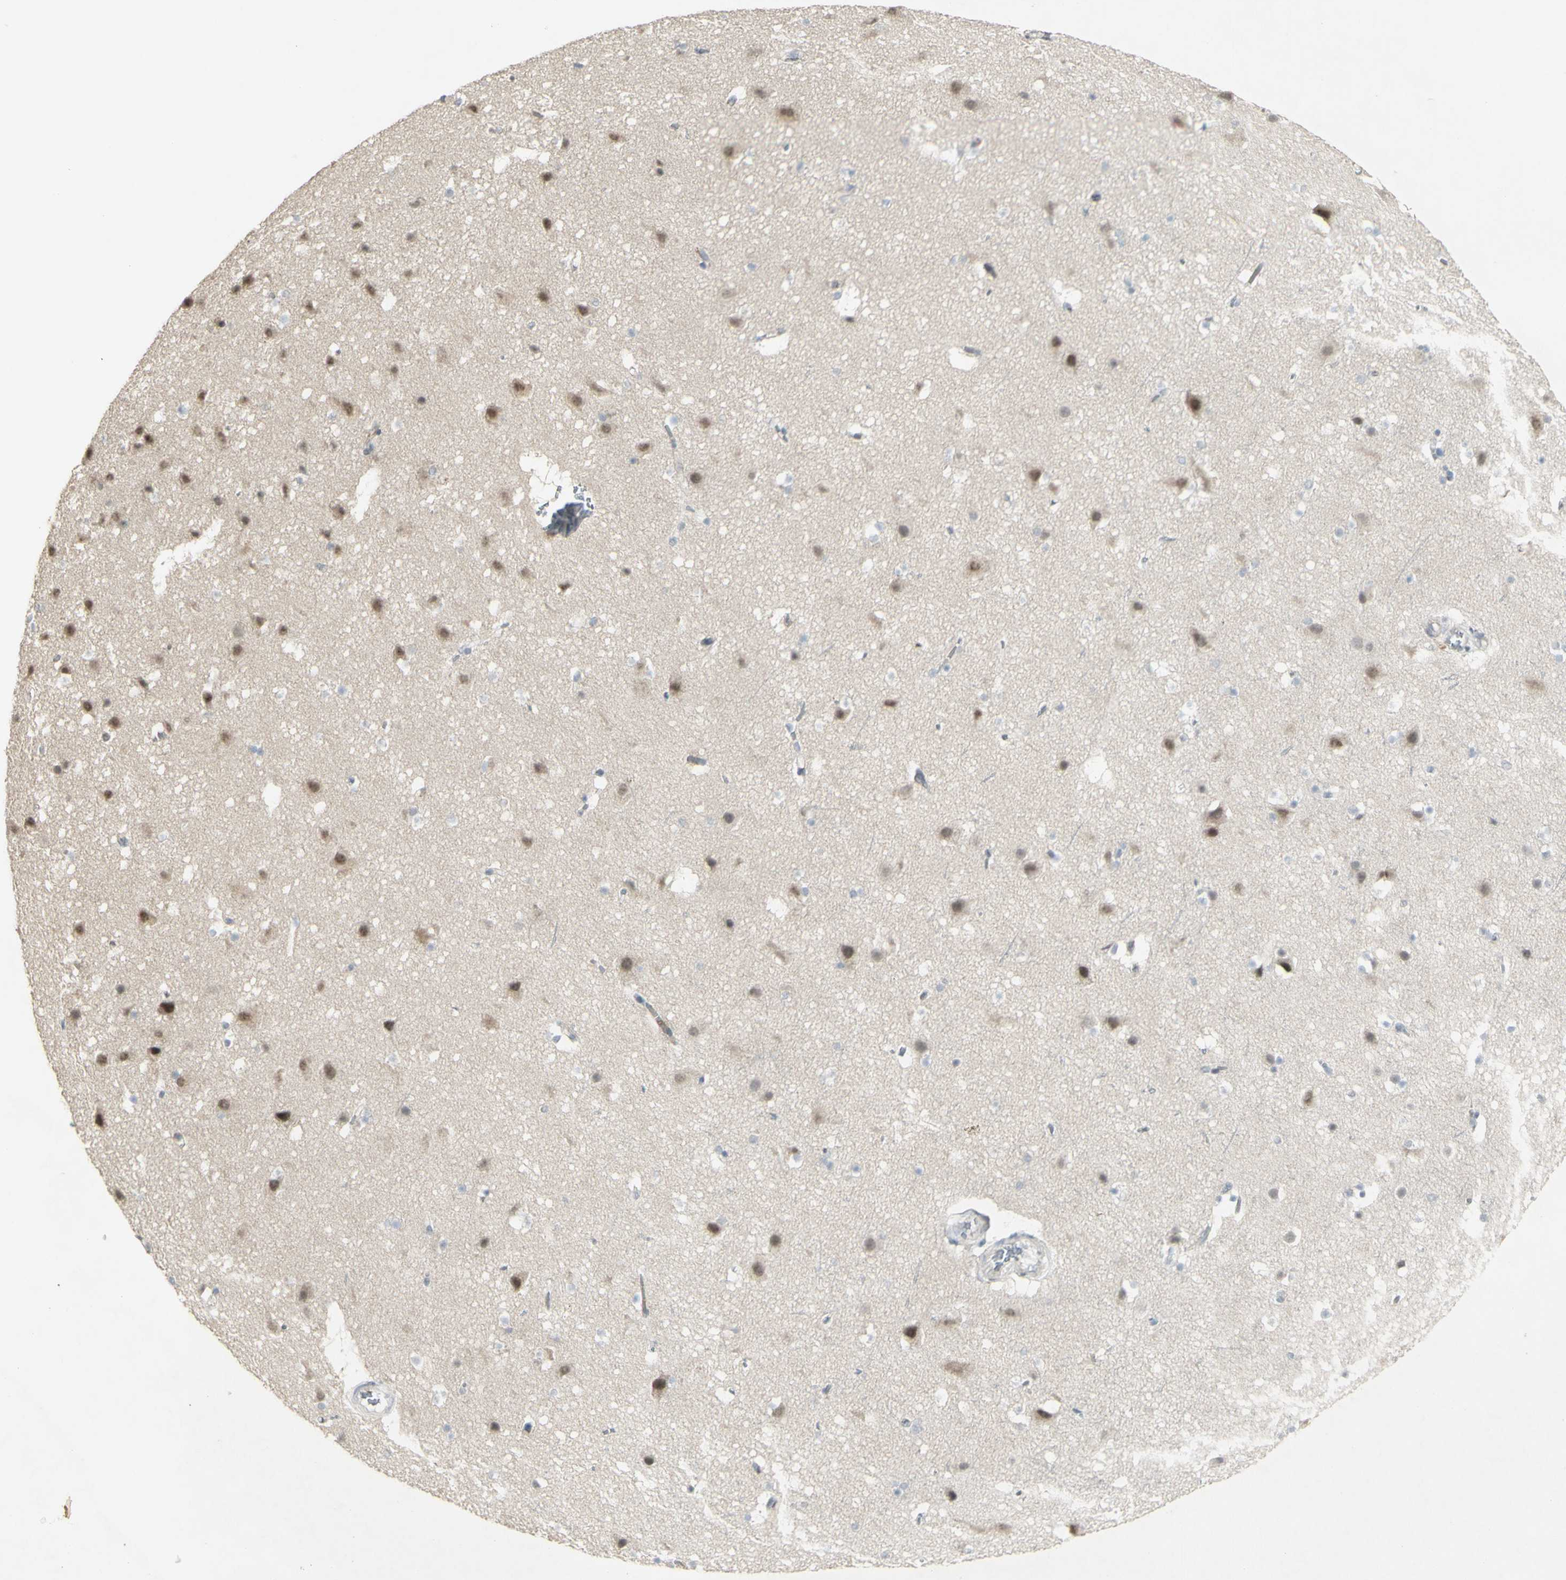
{"staining": {"intensity": "negative", "quantity": "none", "location": "none"}, "tissue": "cerebral cortex", "cell_type": "Endothelial cells", "image_type": "normal", "snomed": [{"axis": "morphology", "description": "Normal tissue, NOS"}, {"axis": "topography", "description": "Cerebral cortex"}], "caption": "Endothelial cells are negative for brown protein staining in benign cerebral cortex. (Stains: DAB IHC with hematoxylin counter stain, Microscopy: brightfield microscopy at high magnification).", "gene": "C1orf116", "patient": {"sex": "male", "age": 45}}